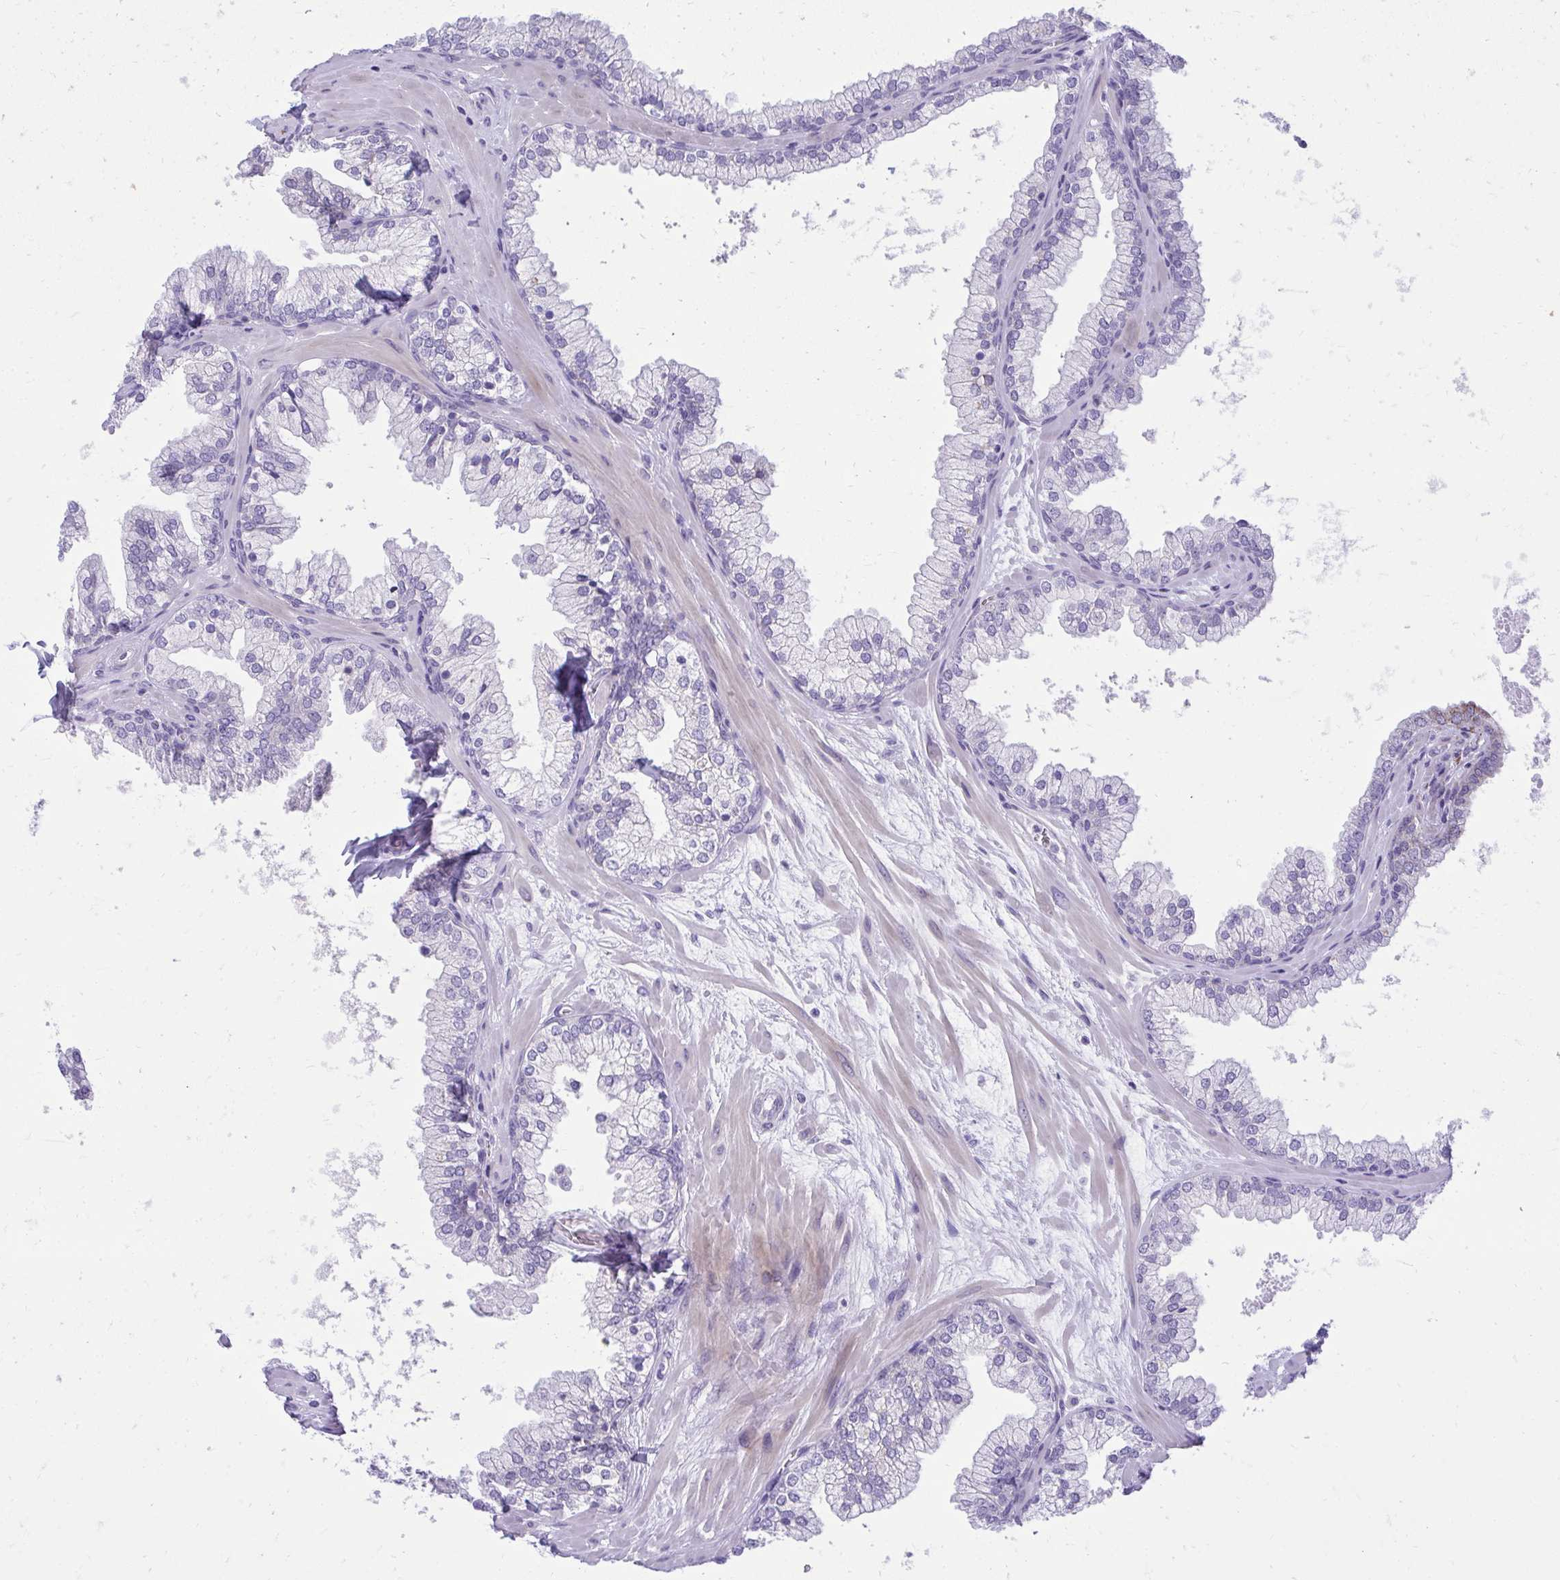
{"staining": {"intensity": "negative", "quantity": "none", "location": "none"}, "tissue": "prostate", "cell_type": "Glandular cells", "image_type": "normal", "snomed": [{"axis": "morphology", "description": "Normal tissue, NOS"}, {"axis": "topography", "description": "Prostate"}, {"axis": "topography", "description": "Peripheral nerve tissue"}], "caption": "An IHC image of normal prostate is shown. There is no staining in glandular cells of prostate.", "gene": "AIG1", "patient": {"sex": "male", "age": 61}}